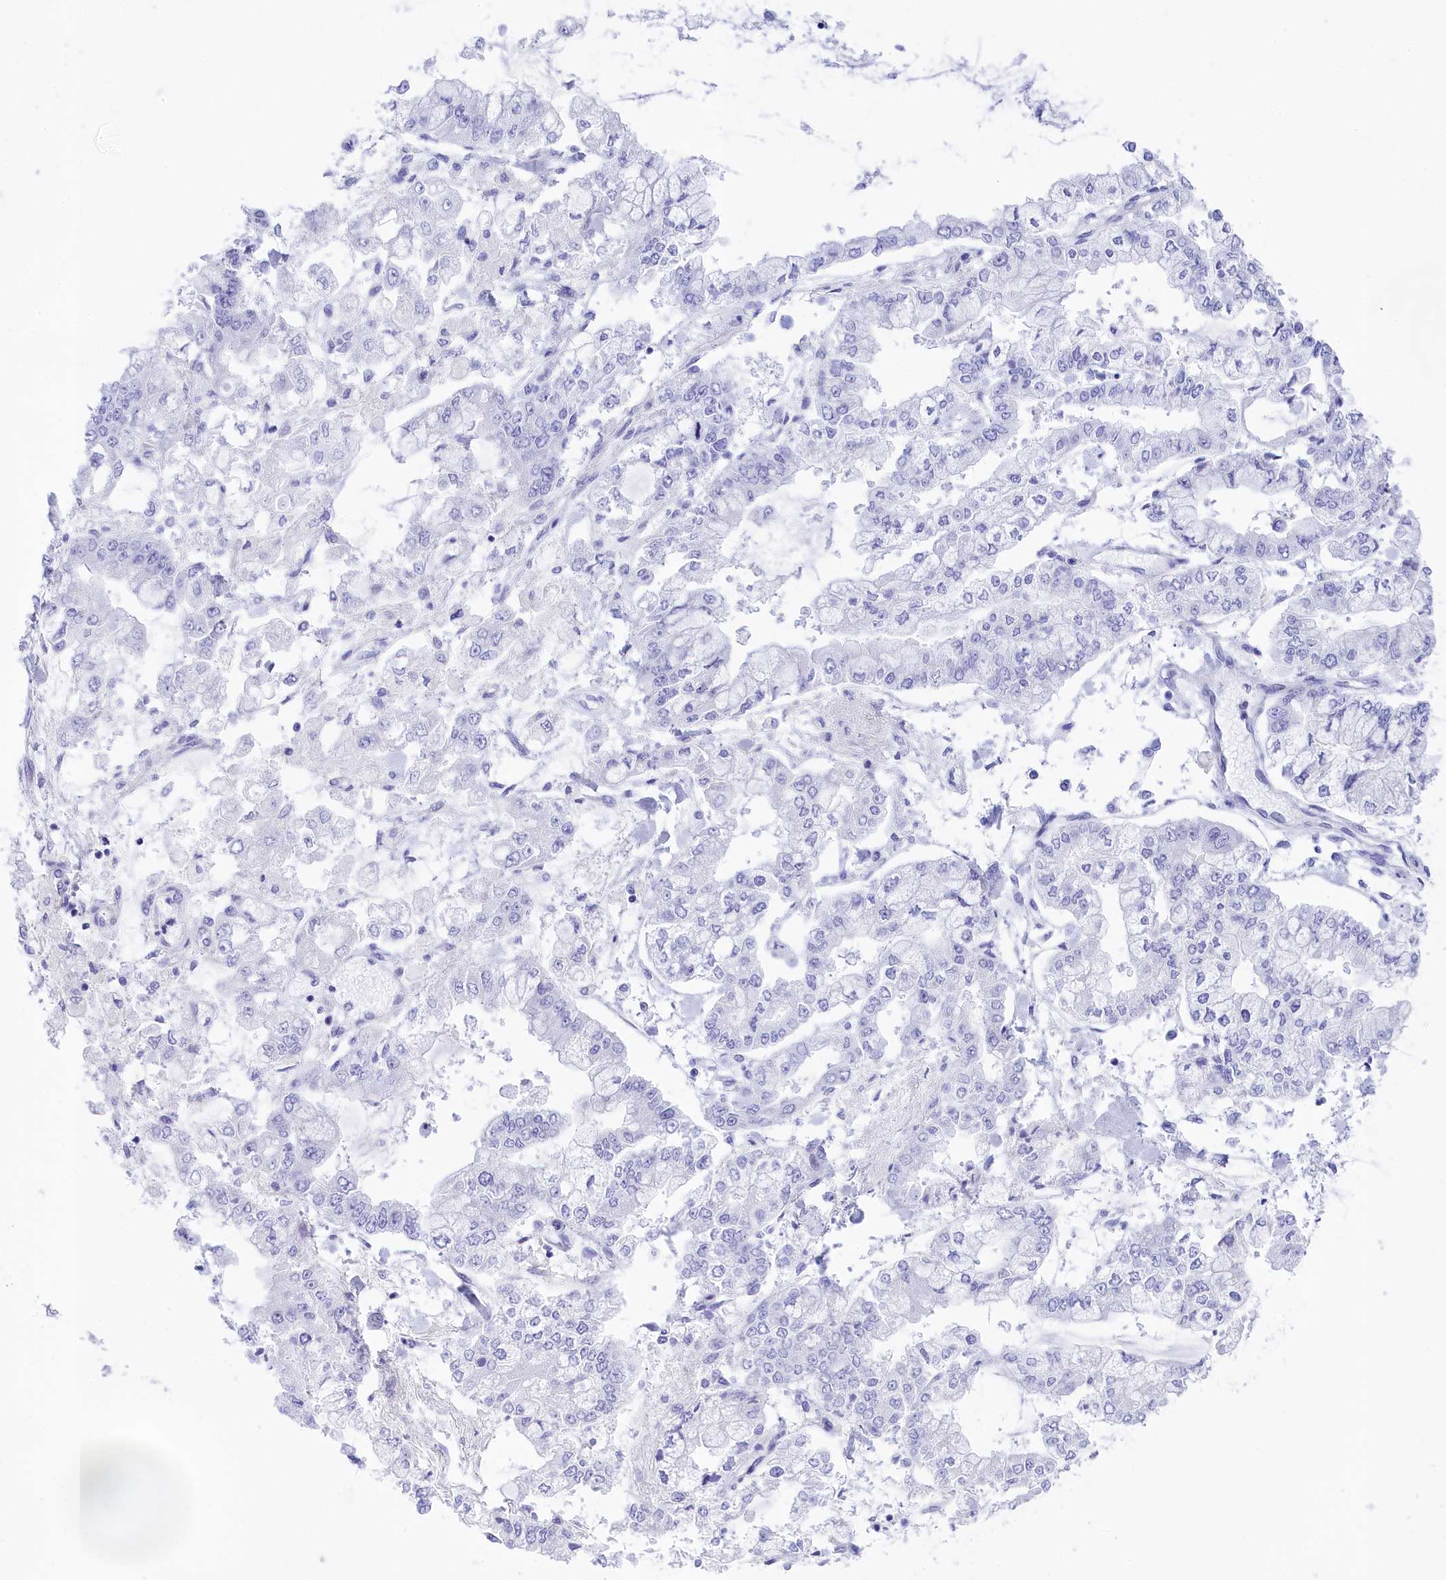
{"staining": {"intensity": "negative", "quantity": "none", "location": "none"}, "tissue": "stomach cancer", "cell_type": "Tumor cells", "image_type": "cancer", "snomed": [{"axis": "morphology", "description": "Normal tissue, NOS"}, {"axis": "morphology", "description": "Adenocarcinoma, NOS"}, {"axis": "topography", "description": "Stomach, upper"}, {"axis": "topography", "description": "Stomach"}], "caption": "DAB (3,3'-diaminobenzidine) immunohistochemical staining of stomach cancer displays no significant expression in tumor cells.", "gene": "TACSTD2", "patient": {"sex": "male", "age": 76}}